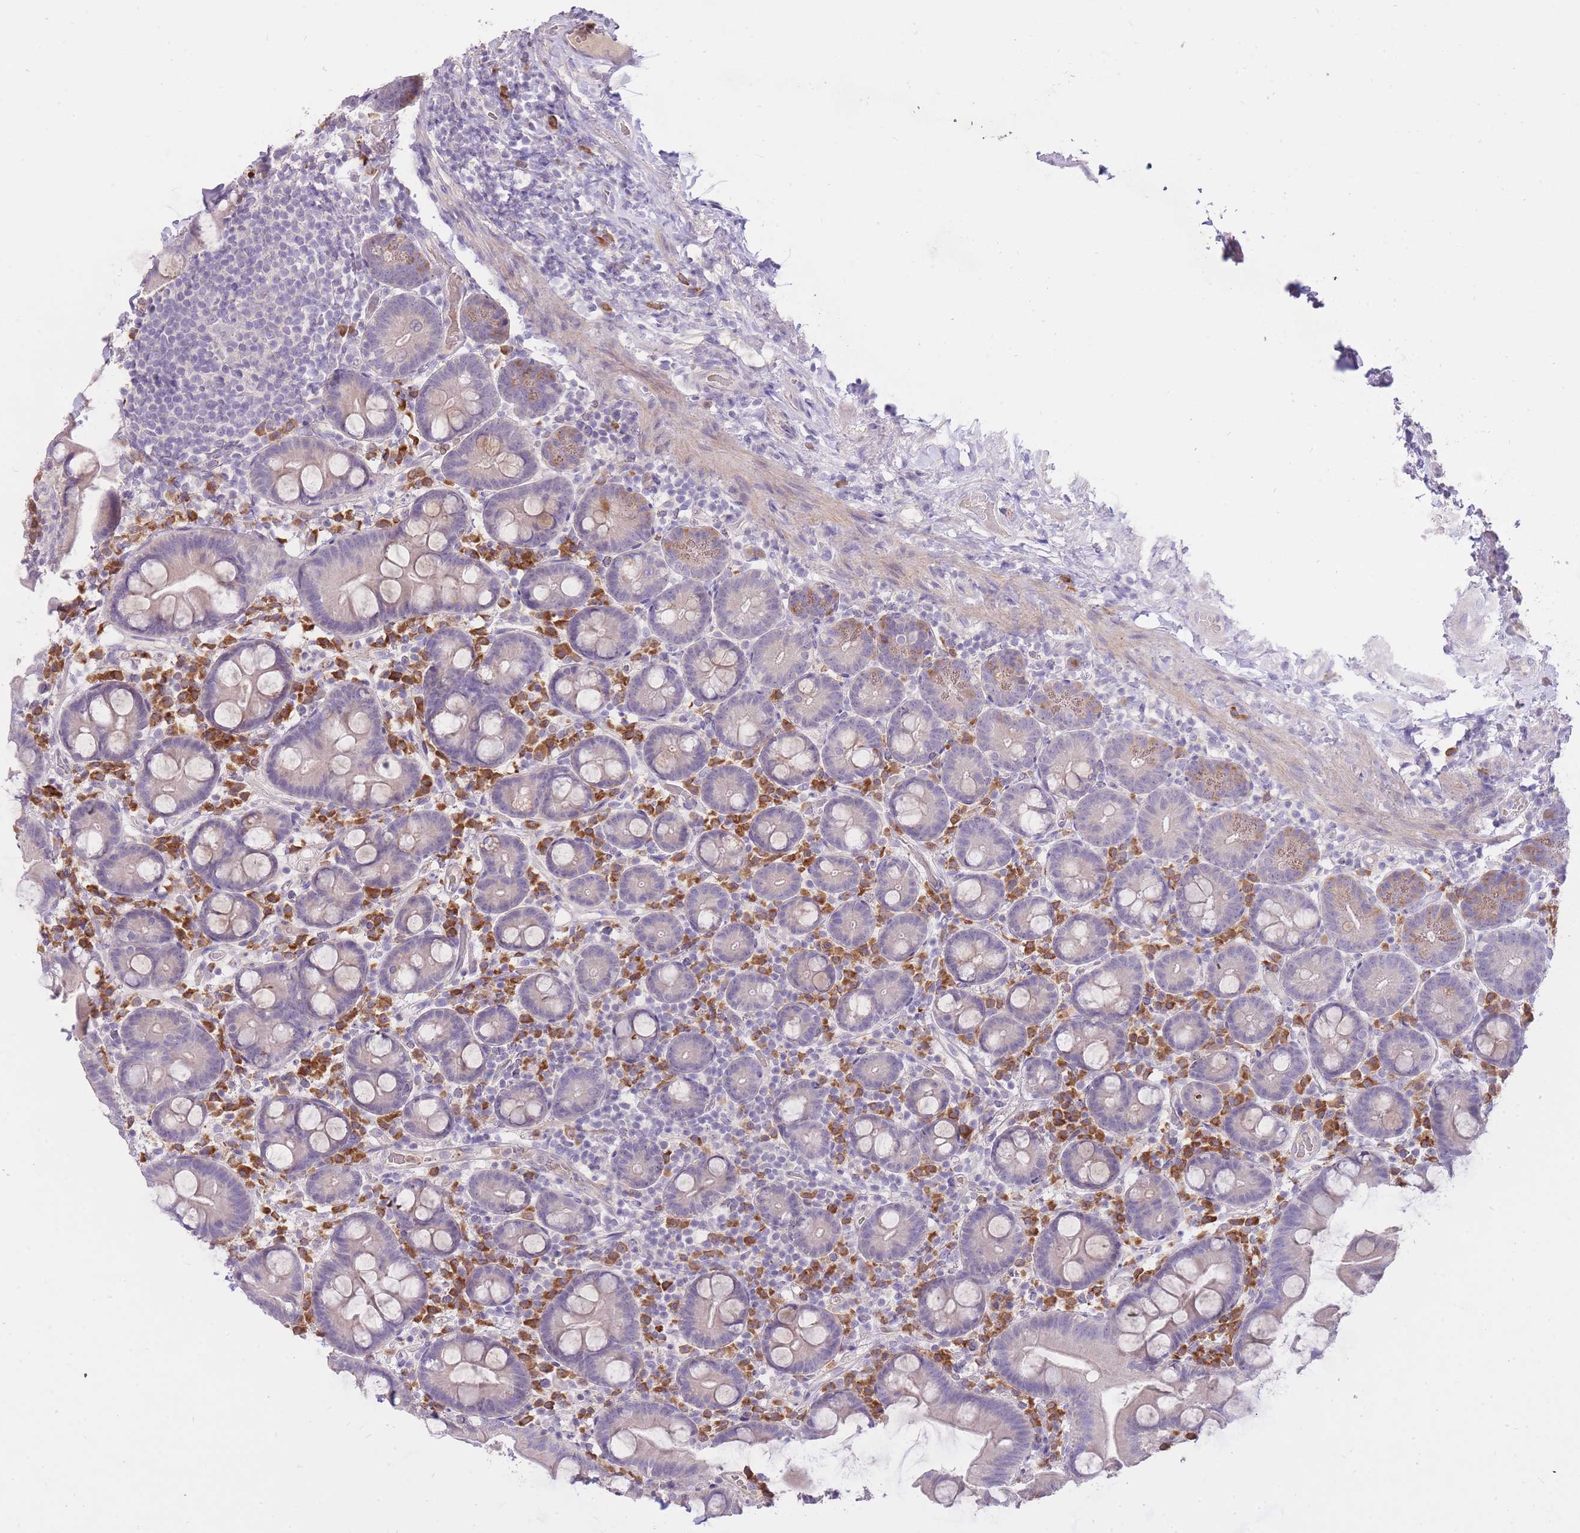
{"staining": {"intensity": "moderate", "quantity": "<25%", "location": "cytoplasmic/membranous"}, "tissue": "small intestine", "cell_type": "Glandular cells", "image_type": "normal", "snomed": [{"axis": "morphology", "description": "Normal tissue, NOS"}, {"axis": "topography", "description": "Small intestine"}], "caption": "Human small intestine stained with a brown dye exhibits moderate cytoplasmic/membranous positive expression in about <25% of glandular cells.", "gene": "FRG2B", "patient": {"sex": "female", "age": 68}}